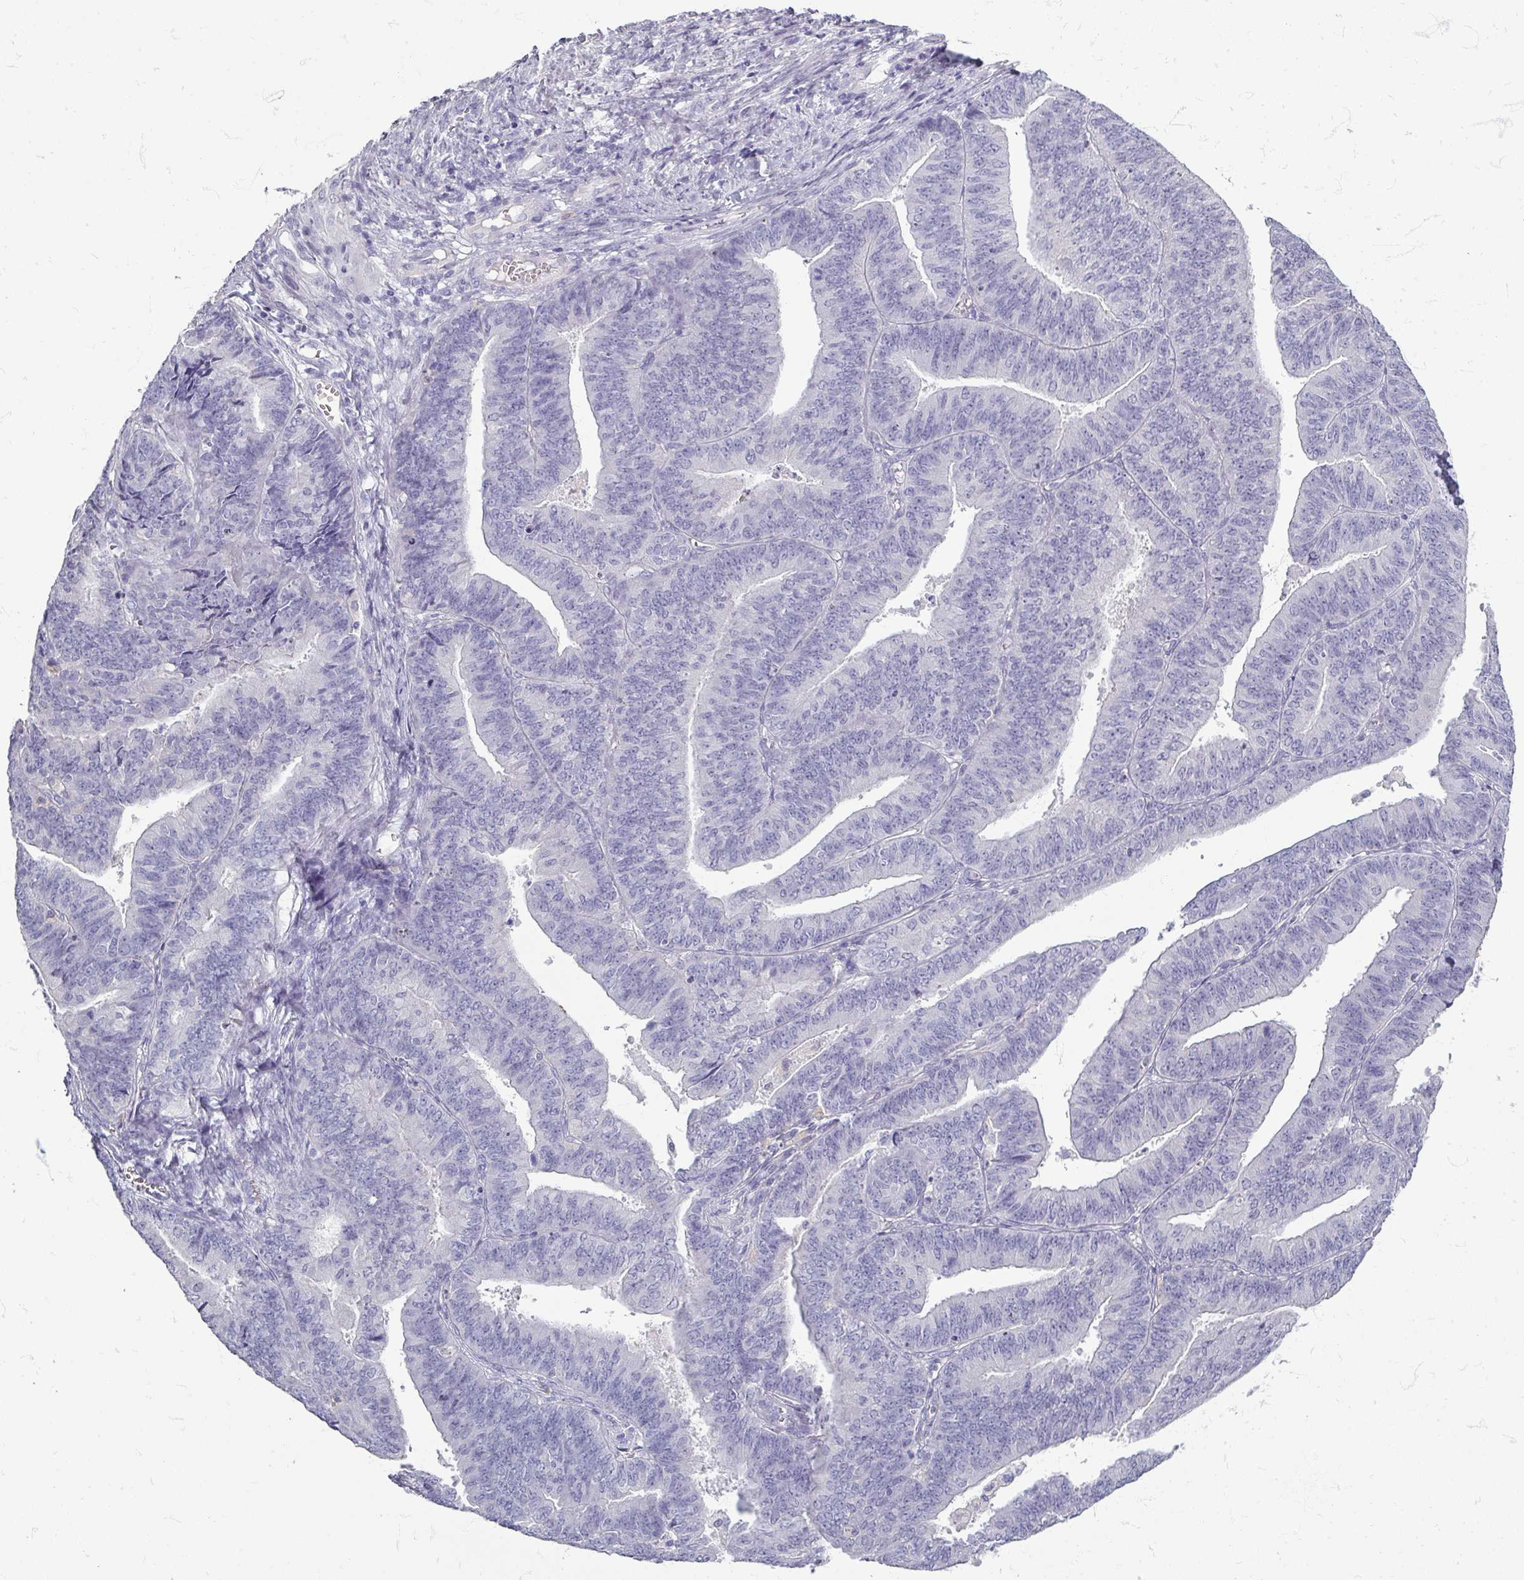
{"staining": {"intensity": "negative", "quantity": "none", "location": "none"}, "tissue": "endometrial cancer", "cell_type": "Tumor cells", "image_type": "cancer", "snomed": [{"axis": "morphology", "description": "Adenocarcinoma, NOS"}, {"axis": "topography", "description": "Endometrium"}], "caption": "This is an immunohistochemistry image of human endometrial cancer. There is no positivity in tumor cells.", "gene": "ZNF878", "patient": {"sex": "female", "age": 73}}